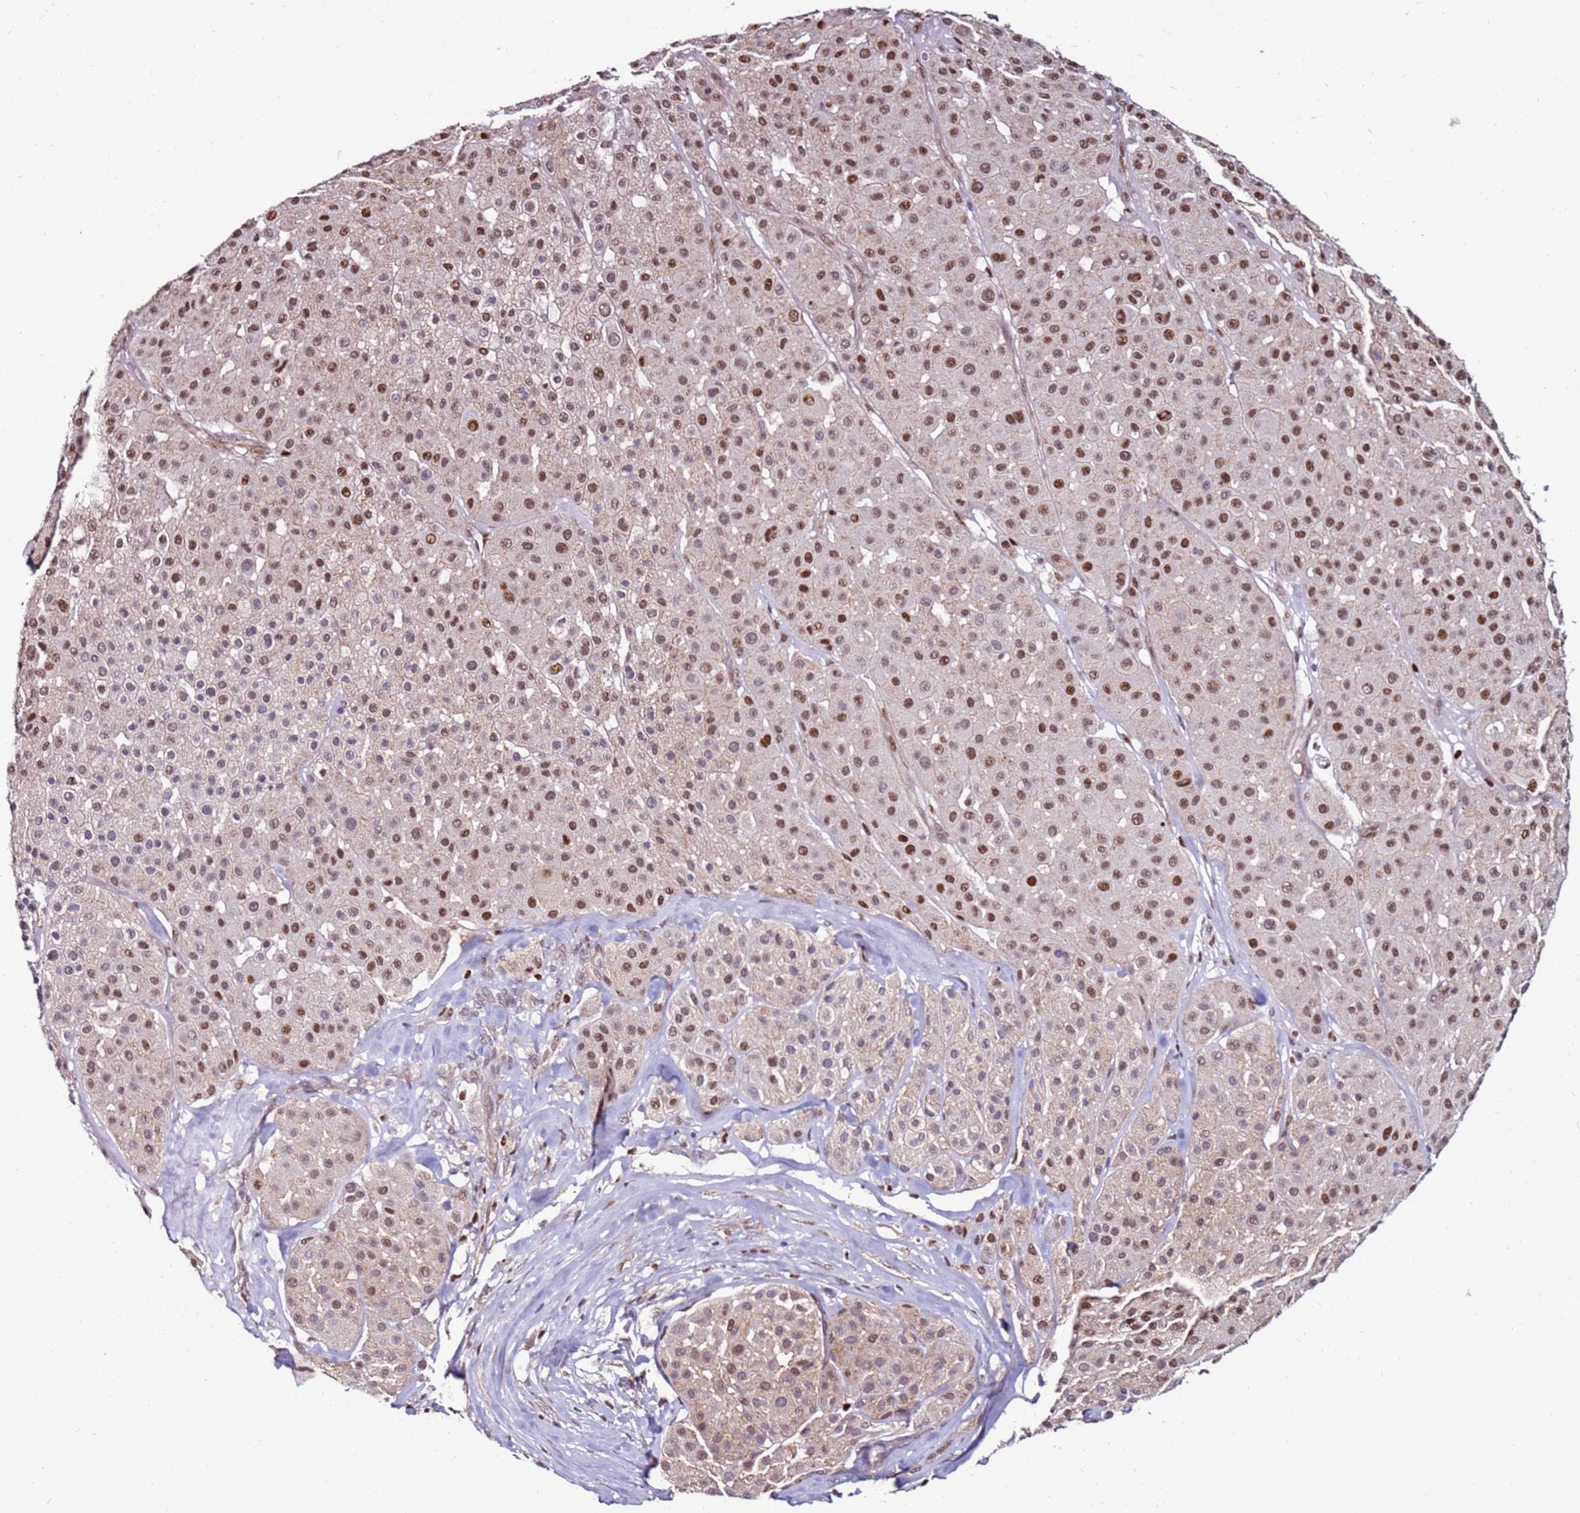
{"staining": {"intensity": "moderate", "quantity": ">75%", "location": "nuclear"}, "tissue": "melanoma", "cell_type": "Tumor cells", "image_type": "cancer", "snomed": [{"axis": "morphology", "description": "Malignant melanoma, Metastatic site"}, {"axis": "topography", "description": "Smooth muscle"}], "caption": "Immunohistochemical staining of melanoma exhibits moderate nuclear protein expression in about >75% of tumor cells.", "gene": "KPNA4", "patient": {"sex": "male", "age": 41}}